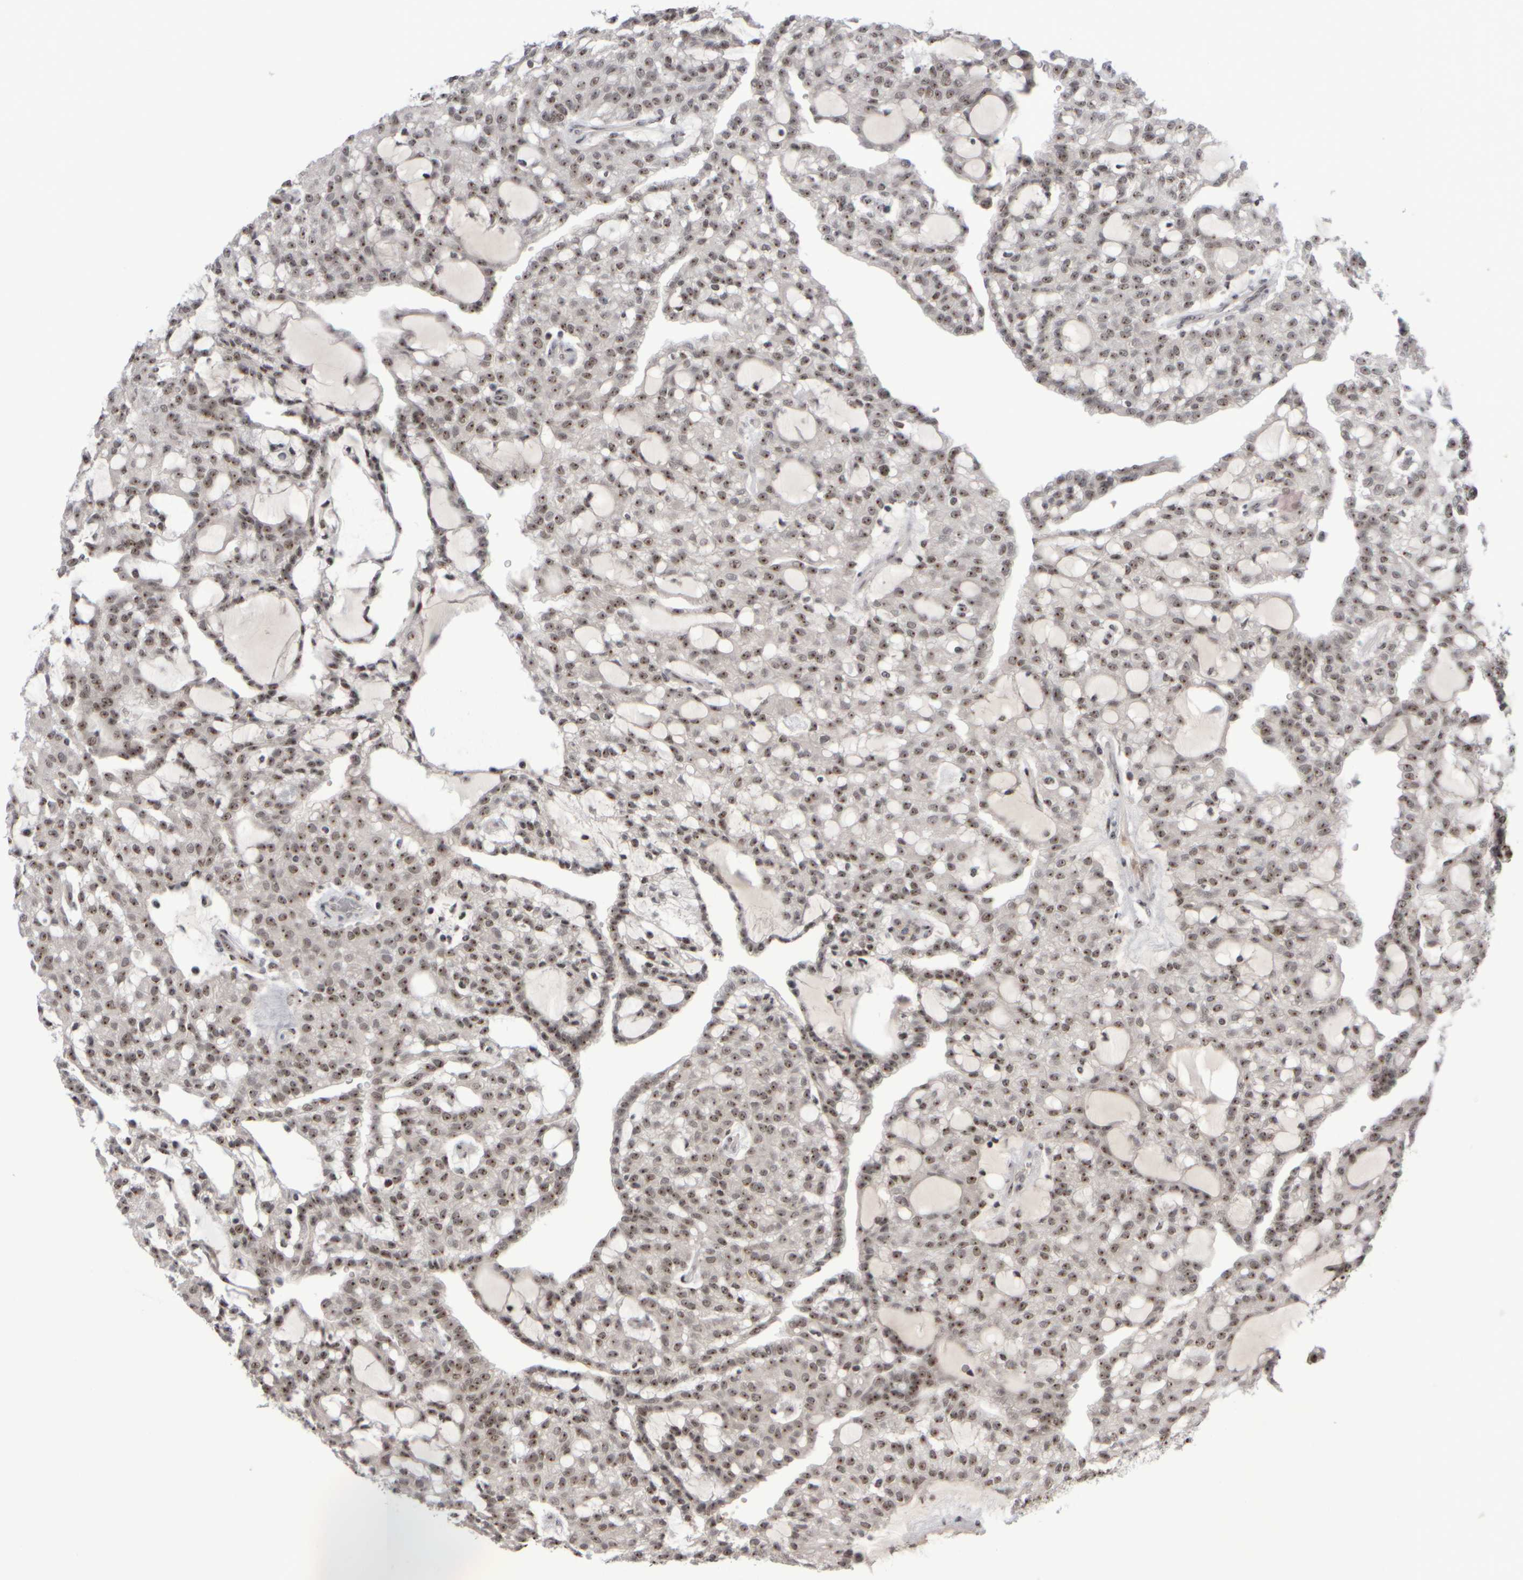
{"staining": {"intensity": "moderate", "quantity": ">75%", "location": "nuclear"}, "tissue": "renal cancer", "cell_type": "Tumor cells", "image_type": "cancer", "snomed": [{"axis": "morphology", "description": "Adenocarcinoma, NOS"}, {"axis": "topography", "description": "Kidney"}], "caption": "Renal cancer was stained to show a protein in brown. There is medium levels of moderate nuclear staining in approximately >75% of tumor cells.", "gene": "SURF6", "patient": {"sex": "male", "age": 63}}